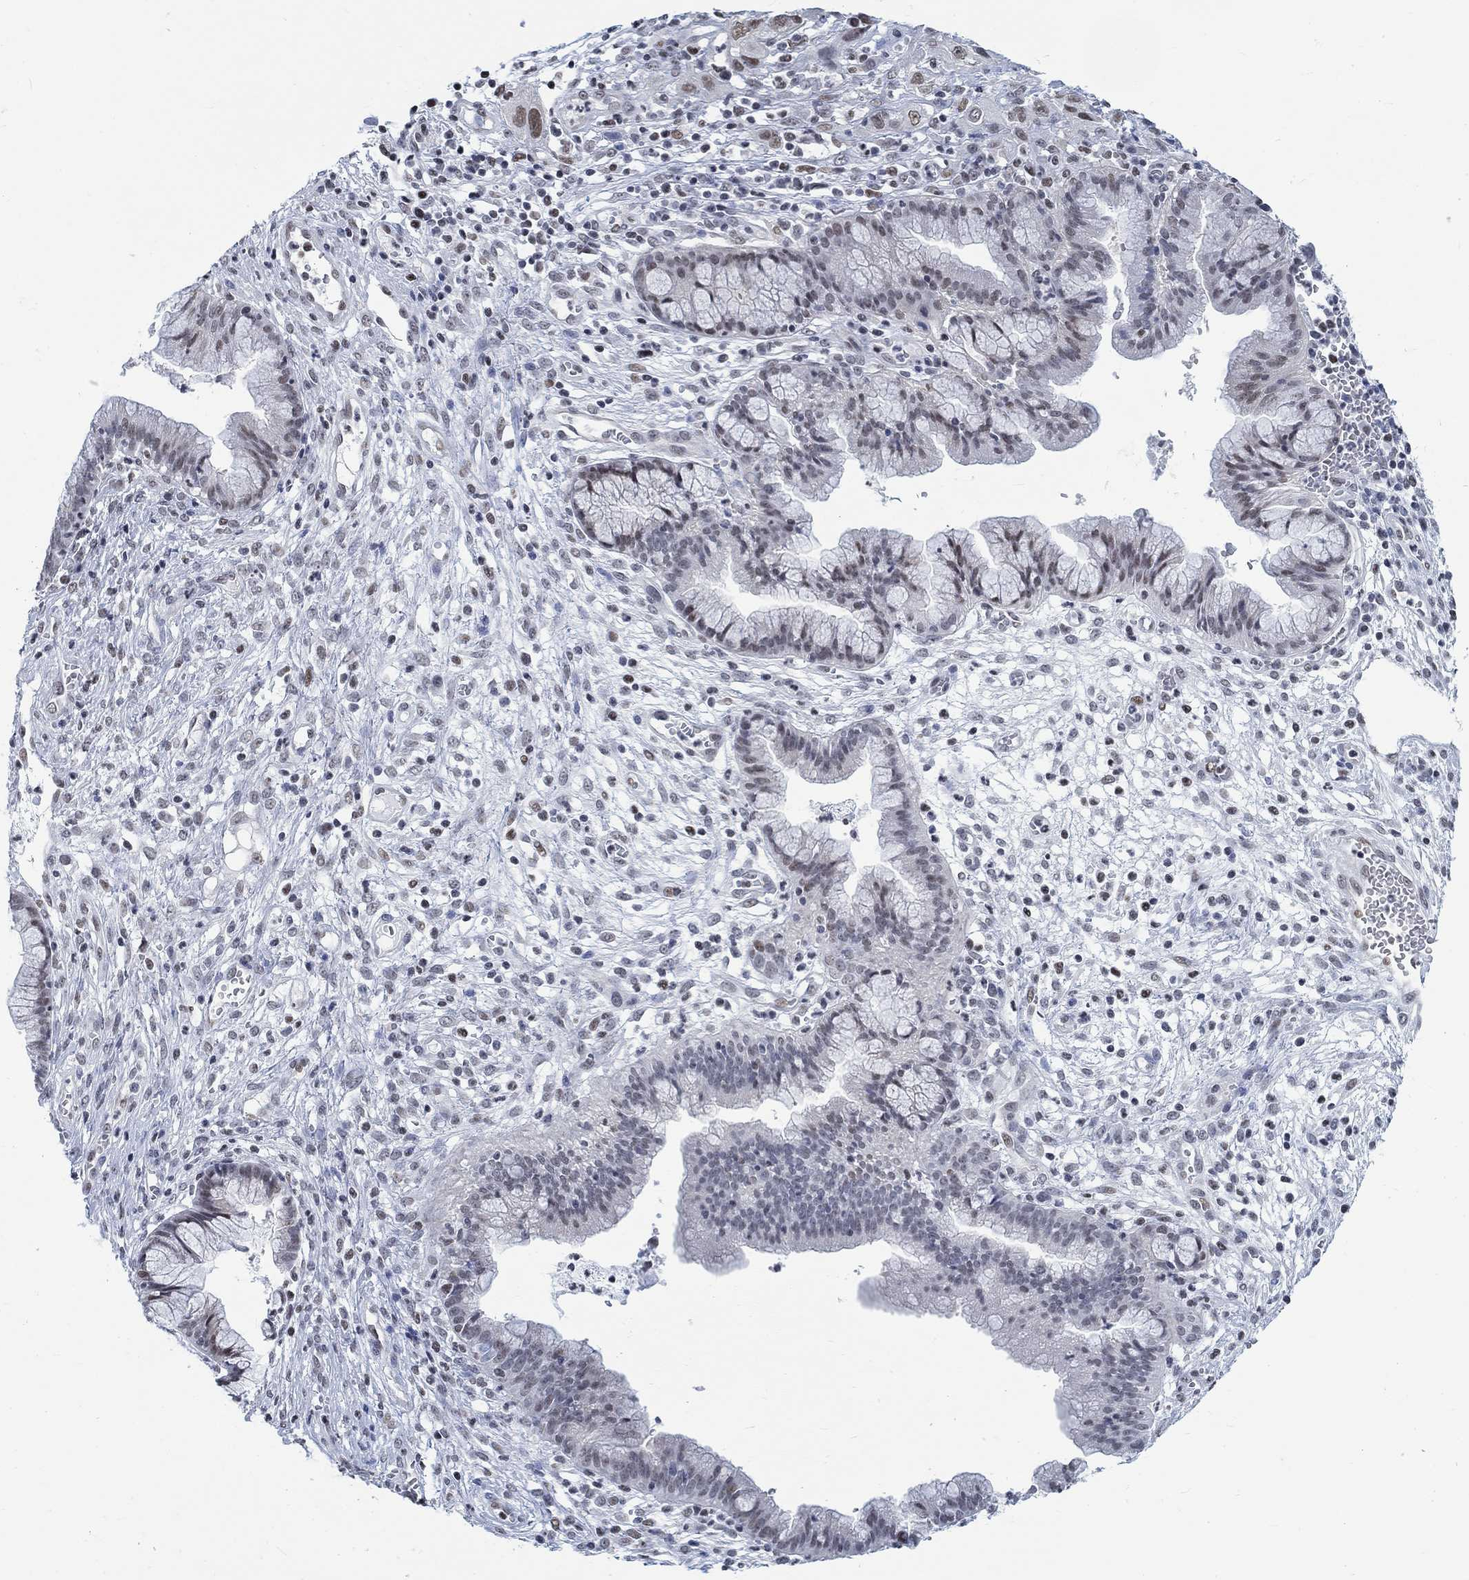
{"staining": {"intensity": "weak", "quantity": "<25%", "location": "nuclear"}, "tissue": "cervical cancer", "cell_type": "Tumor cells", "image_type": "cancer", "snomed": [{"axis": "morphology", "description": "Squamous cell carcinoma, NOS"}, {"axis": "topography", "description": "Cervix"}], "caption": "An immunohistochemistry photomicrograph of cervical squamous cell carcinoma is shown. There is no staining in tumor cells of cervical squamous cell carcinoma.", "gene": "KCNH8", "patient": {"sex": "female", "age": 32}}